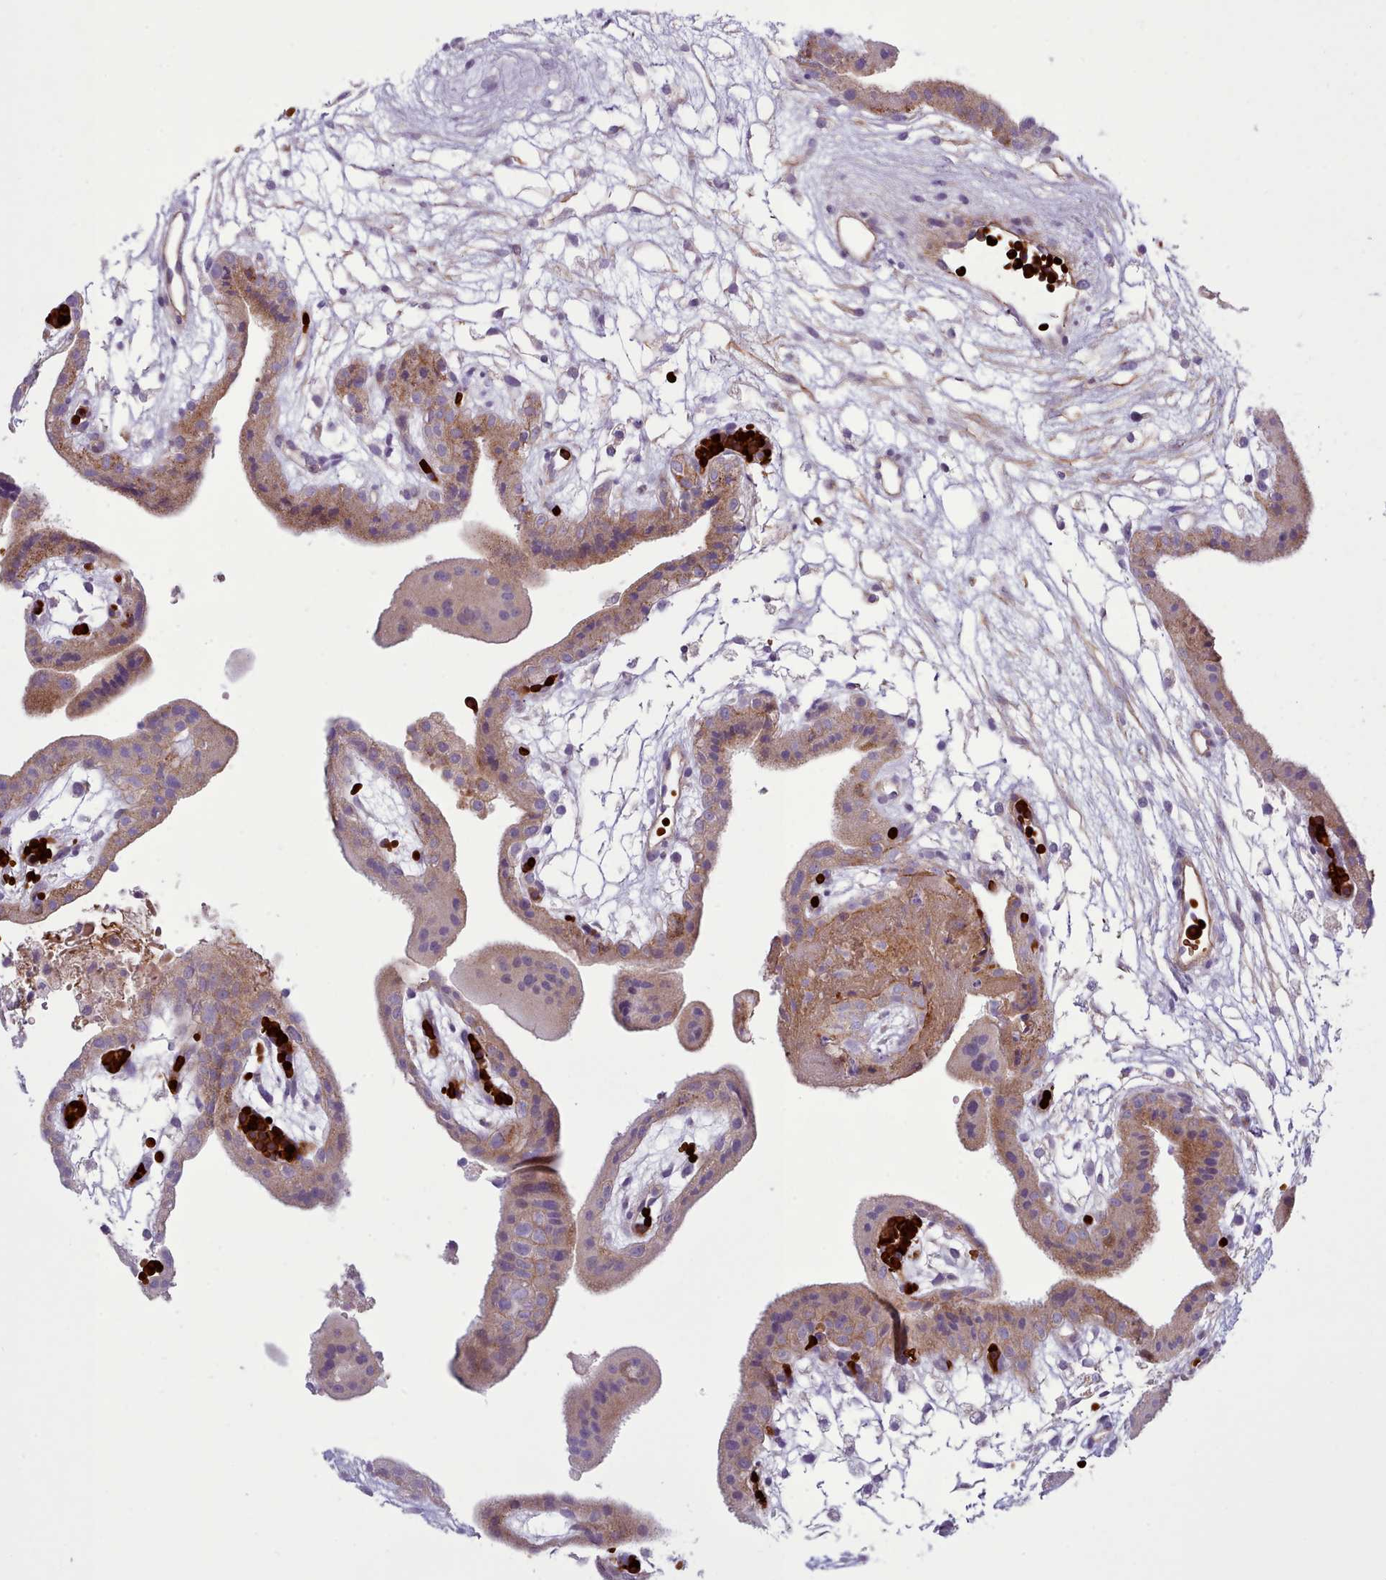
{"staining": {"intensity": "moderate", "quantity": ">75%", "location": "cytoplasmic/membranous"}, "tissue": "placenta", "cell_type": "Decidual cells", "image_type": "normal", "snomed": [{"axis": "morphology", "description": "Normal tissue, NOS"}, {"axis": "topography", "description": "Placenta"}], "caption": "IHC (DAB (3,3'-diaminobenzidine)) staining of normal human placenta exhibits moderate cytoplasmic/membranous protein expression in approximately >75% of decidual cells.", "gene": "TENT4B", "patient": {"sex": "female", "age": 18}}